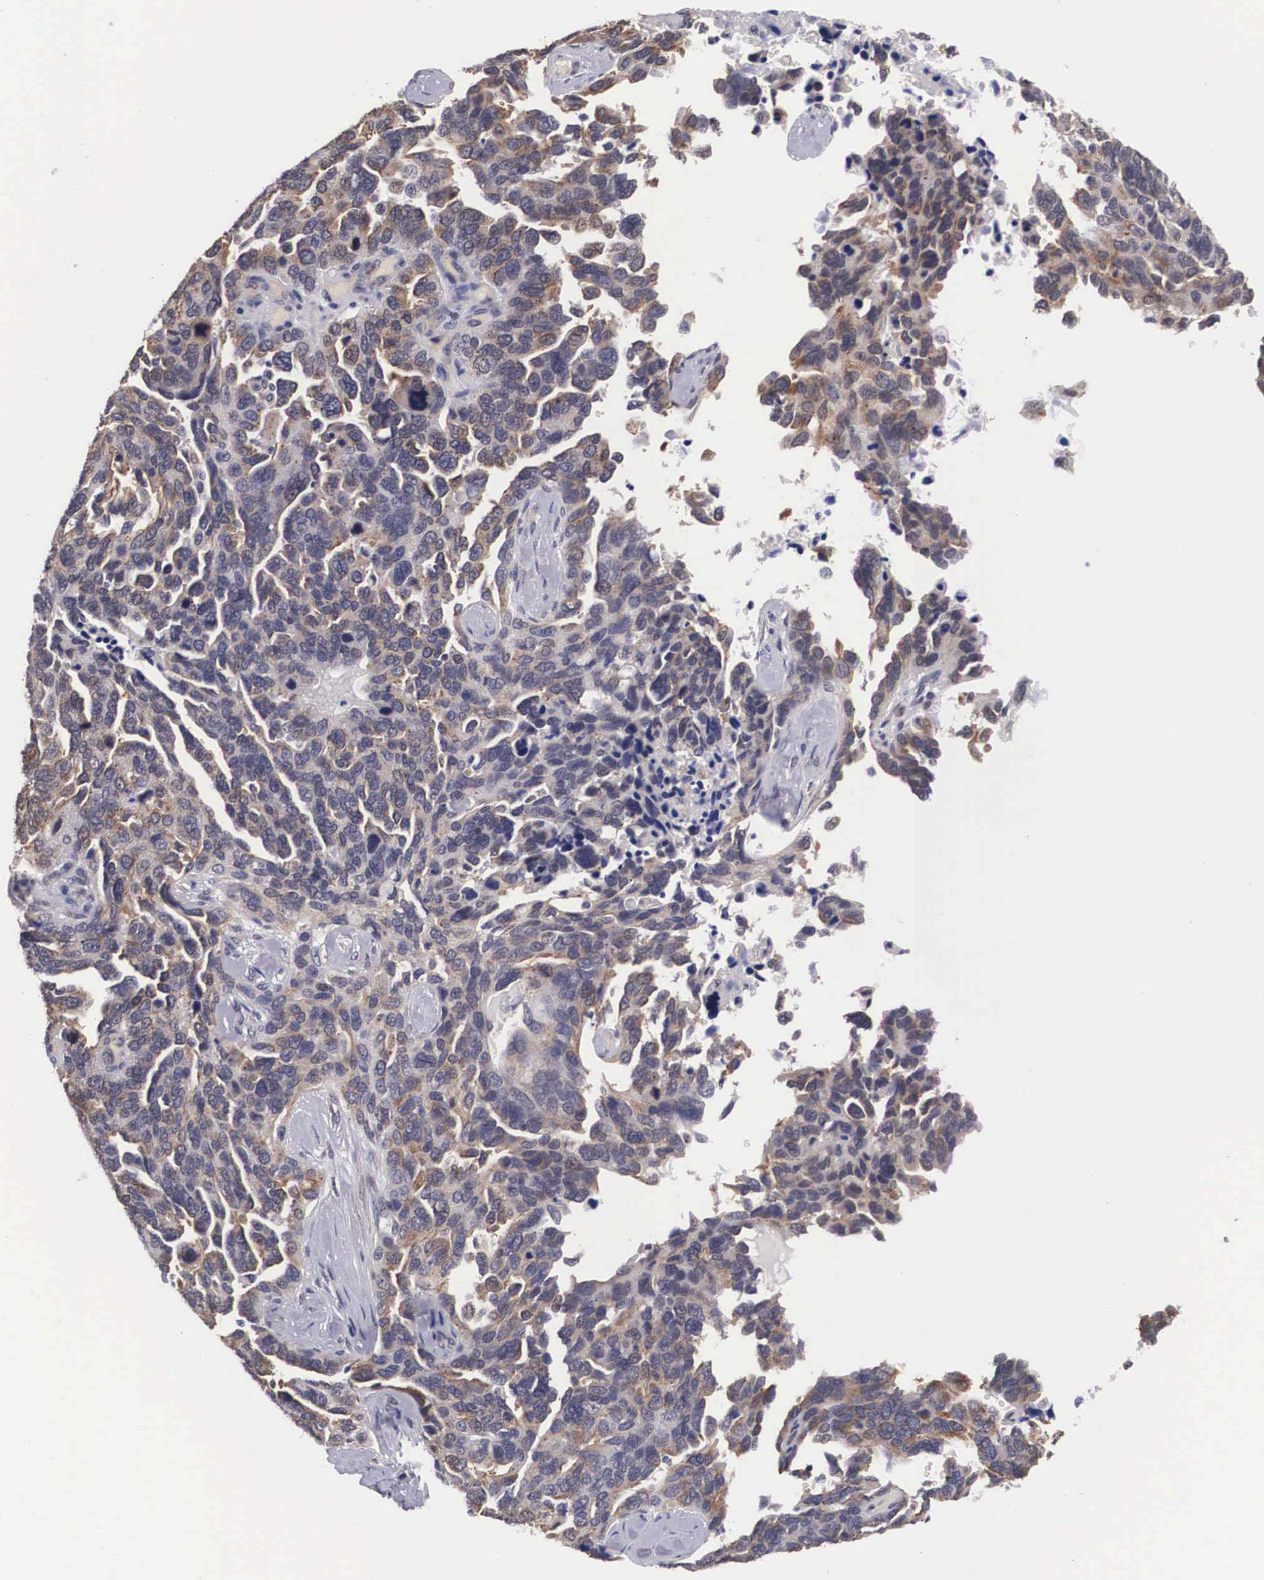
{"staining": {"intensity": "weak", "quantity": "25%-75%", "location": "cytoplasmic/membranous"}, "tissue": "ovarian cancer", "cell_type": "Tumor cells", "image_type": "cancer", "snomed": [{"axis": "morphology", "description": "Cystadenocarcinoma, serous, NOS"}, {"axis": "topography", "description": "Ovary"}], "caption": "The micrograph displays a brown stain indicating the presence of a protein in the cytoplasmic/membranous of tumor cells in ovarian serous cystadenocarcinoma.", "gene": "OTX2", "patient": {"sex": "female", "age": 64}}